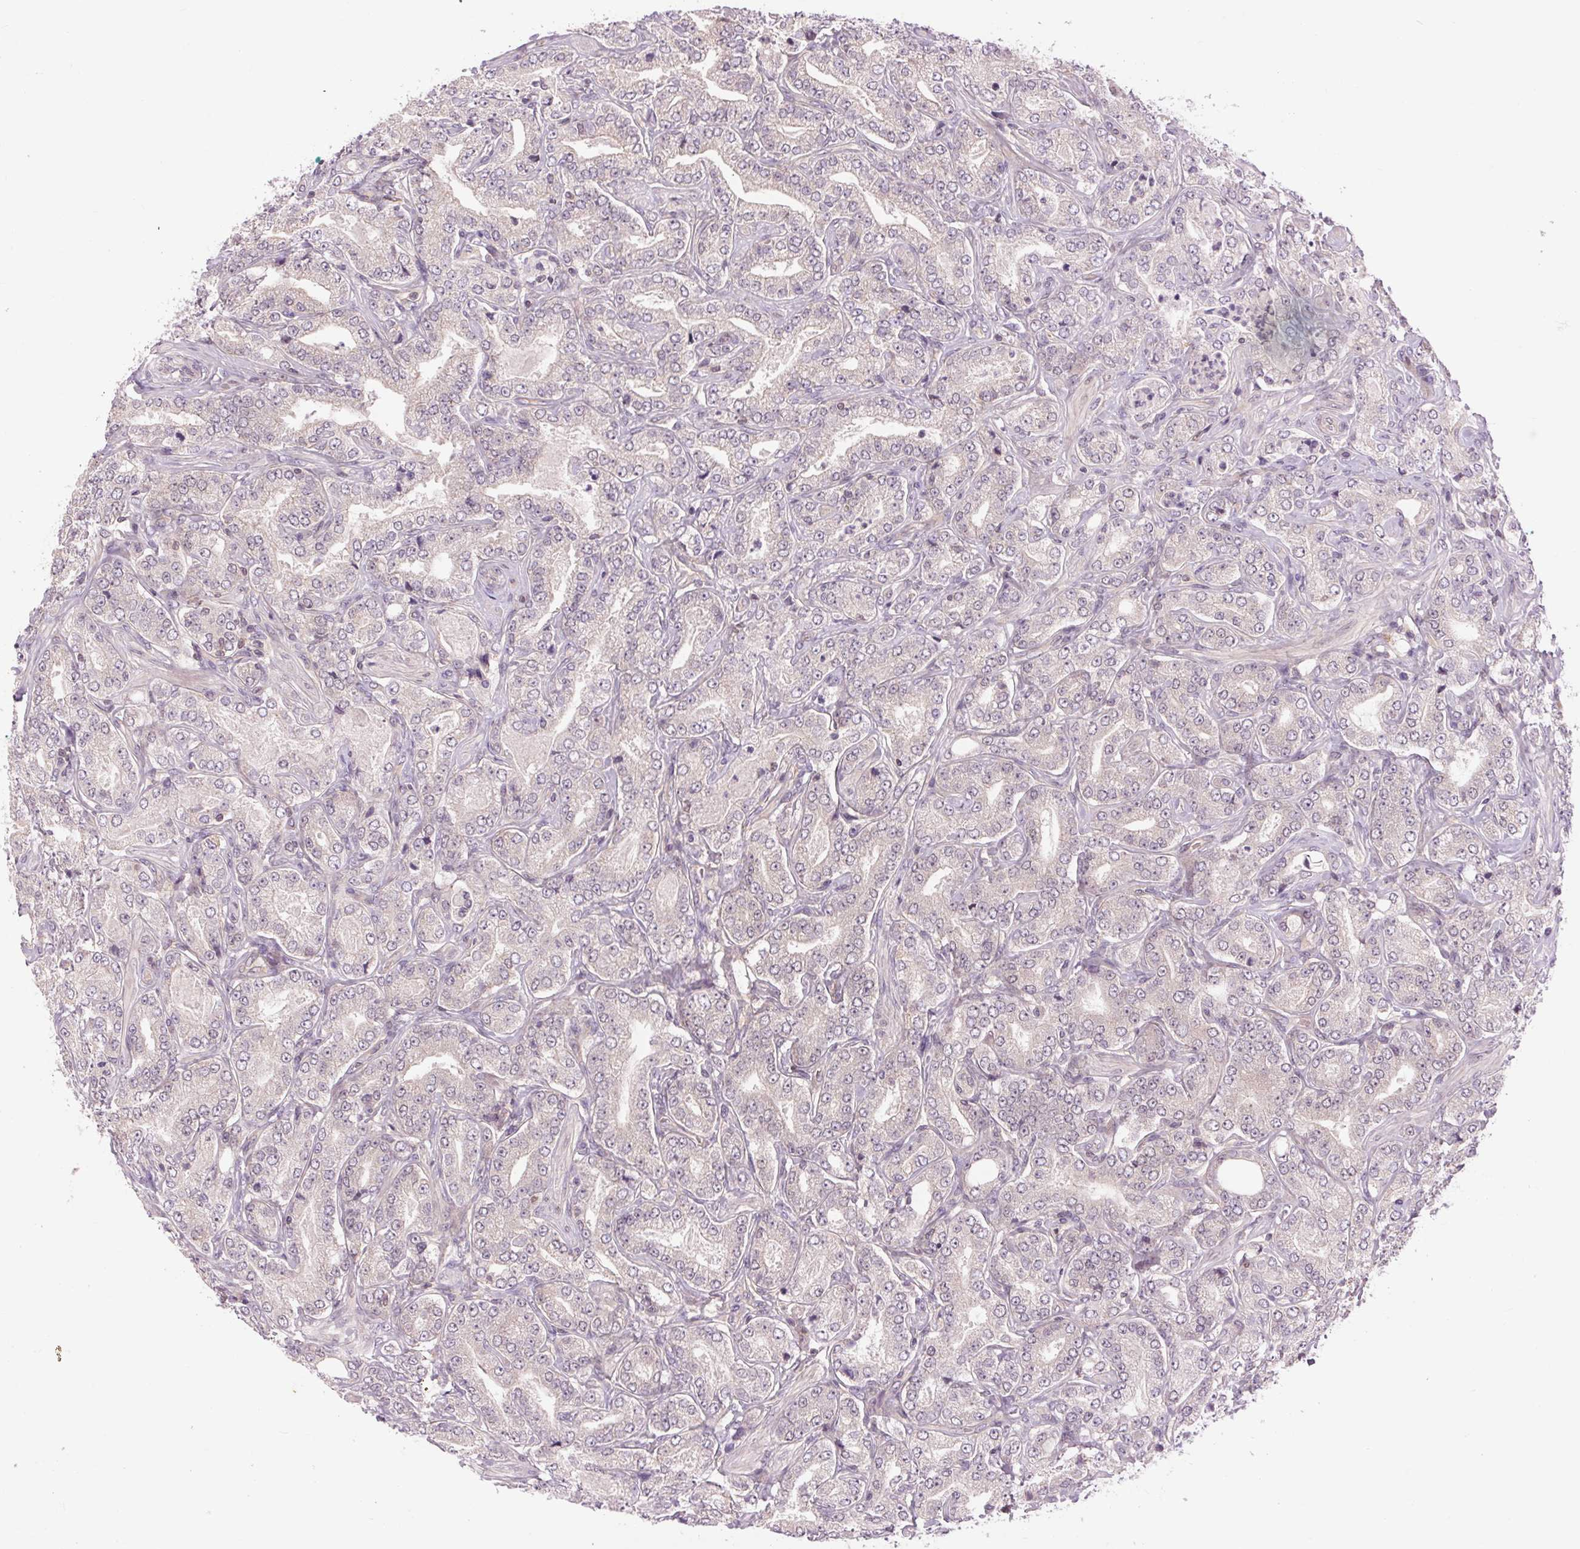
{"staining": {"intensity": "negative", "quantity": "none", "location": "none"}, "tissue": "prostate cancer", "cell_type": "Tumor cells", "image_type": "cancer", "snomed": [{"axis": "morphology", "description": "Adenocarcinoma, NOS"}, {"axis": "topography", "description": "Prostate"}], "caption": "High magnification brightfield microscopy of adenocarcinoma (prostate) stained with DAB (3,3'-diaminobenzidine) (brown) and counterstained with hematoxylin (blue): tumor cells show no significant expression.", "gene": "SH3RF2", "patient": {"sex": "male", "age": 64}}